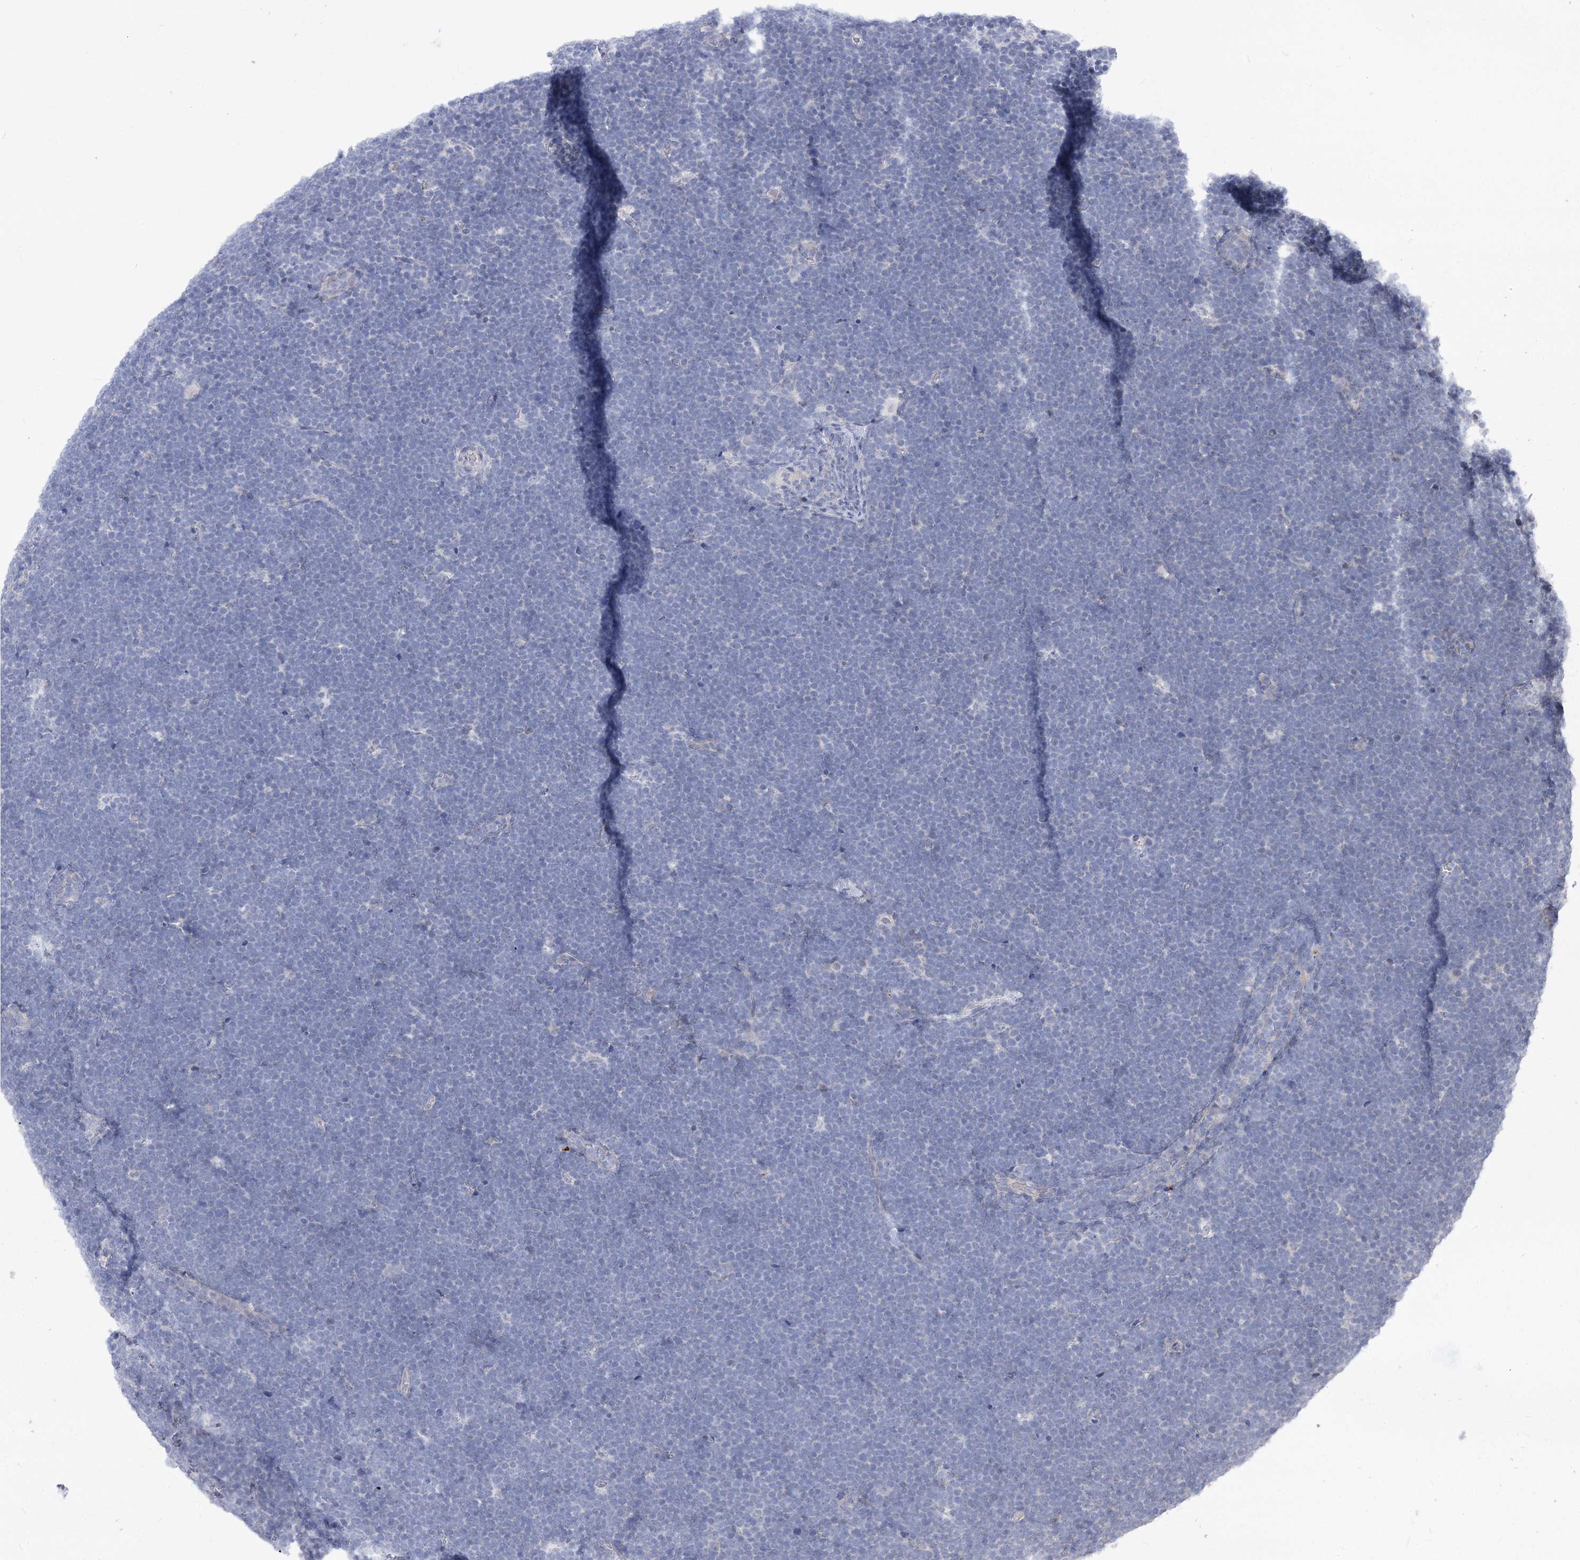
{"staining": {"intensity": "negative", "quantity": "none", "location": "none"}, "tissue": "lymphoma", "cell_type": "Tumor cells", "image_type": "cancer", "snomed": [{"axis": "morphology", "description": "Malignant lymphoma, non-Hodgkin's type, High grade"}, {"axis": "topography", "description": "Lymph node"}], "caption": "Protein analysis of lymphoma demonstrates no significant staining in tumor cells.", "gene": "ATP10B", "patient": {"sex": "male", "age": 13}}